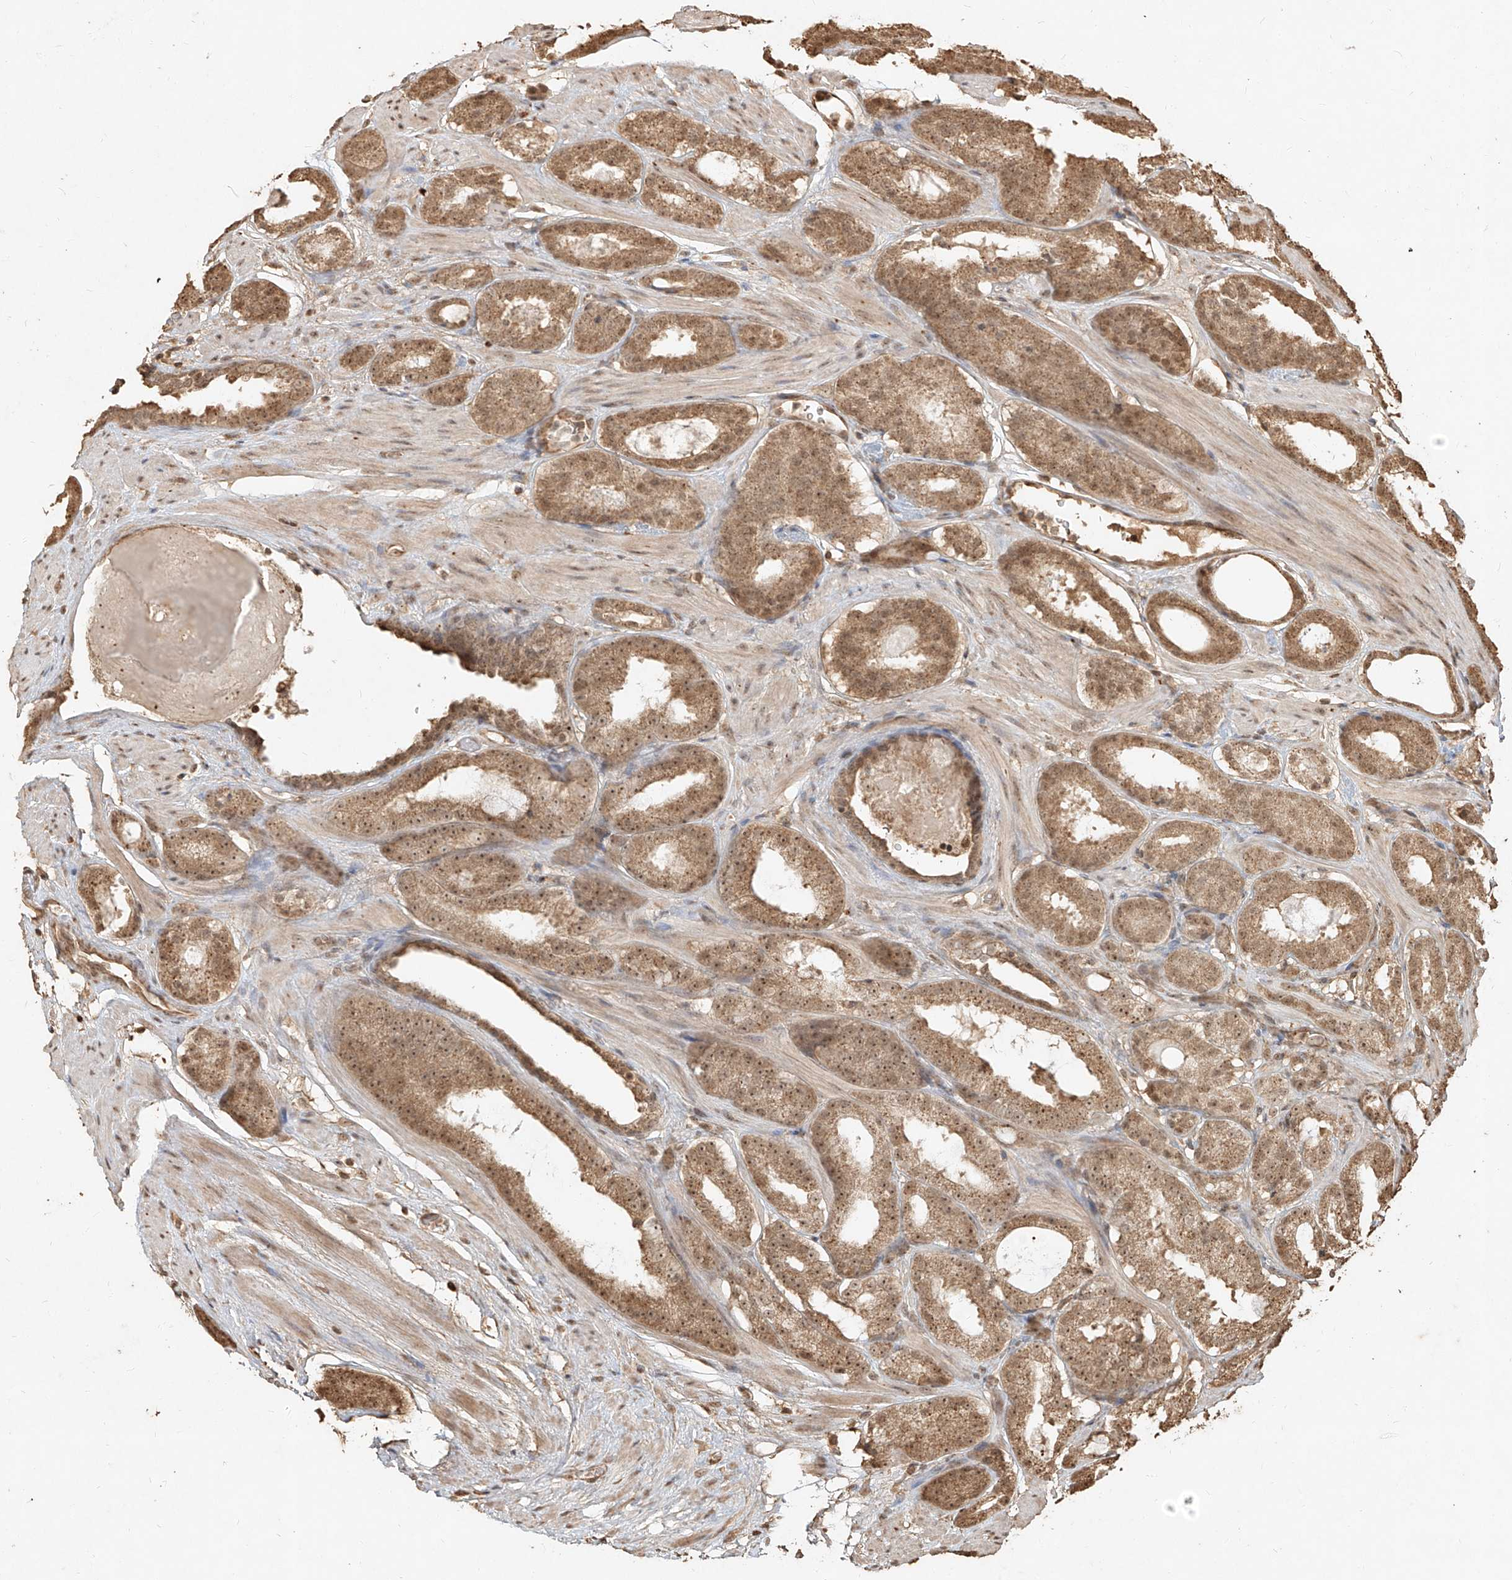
{"staining": {"intensity": "moderate", "quantity": ">75%", "location": "cytoplasmic/membranous,nuclear"}, "tissue": "prostate cancer", "cell_type": "Tumor cells", "image_type": "cancer", "snomed": [{"axis": "morphology", "description": "Adenocarcinoma, Low grade"}, {"axis": "topography", "description": "Prostate"}], "caption": "The micrograph exhibits staining of prostate cancer, revealing moderate cytoplasmic/membranous and nuclear protein expression (brown color) within tumor cells.", "gene": "UBE2K", "patient": {"sex": "male", "age": 69}}